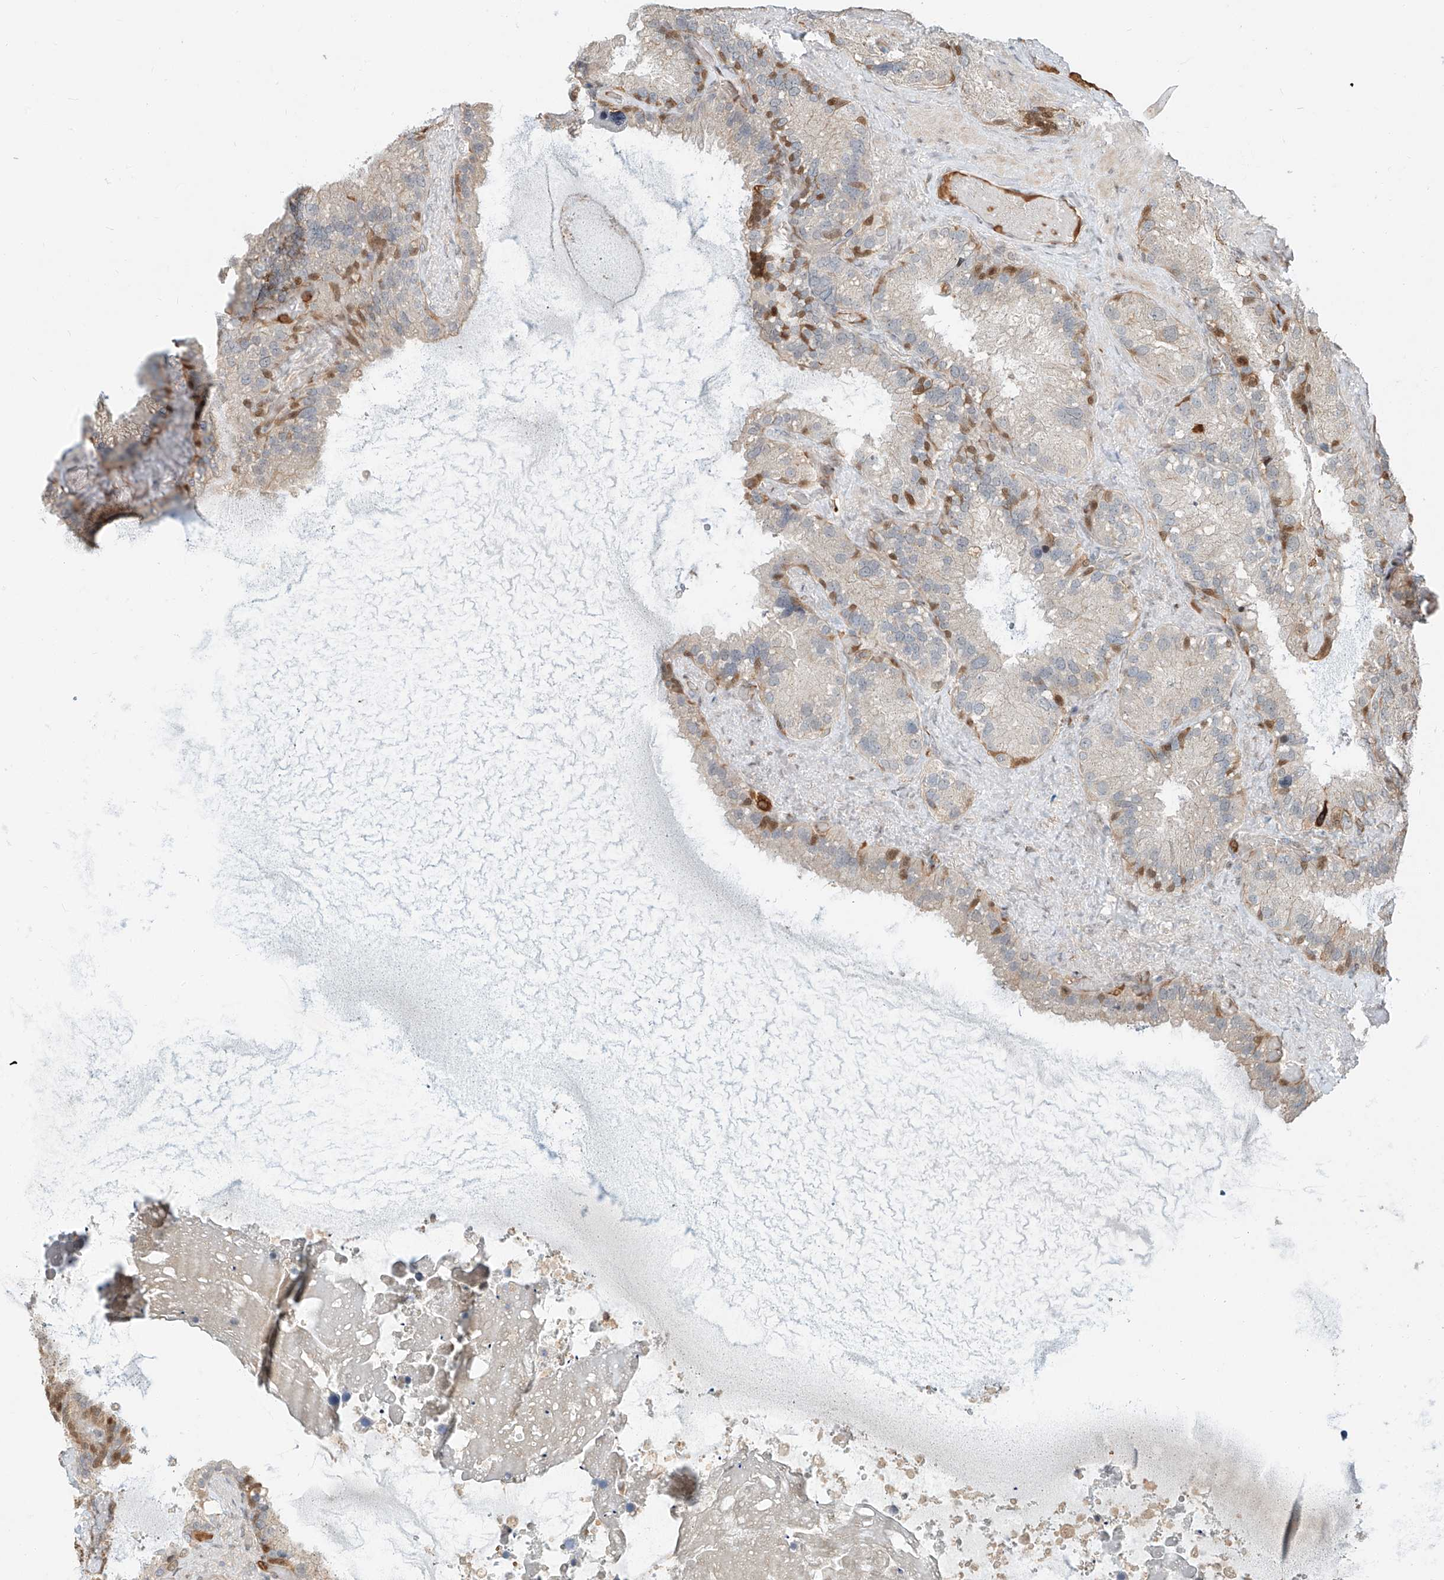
{"staining": {"intensity": "moderate", "quantity": "25%-75%", "location": "cytoplasmic/membranous,nuclear"}, "tissue": "seminal vesicle", "cell_type": "Glandular cells", "image_type": "normal", "snomed": [{"axis": "morphology", "description": "Normal tissue, NOS"}, {"axis": "topography", "description": "Prostate"}, {"axis": "topography", "description": "Seminal veicle"}], "caption": "Immunohistochemical staining of unremarkable human seminal vesicle demonstrates moderate cytoplasmic/membranous,nuclear protein positivity in approximately 25%-75% of glandular cells.", "gene": "CEP162", "patient": {"sex": "male", "age": 68}}